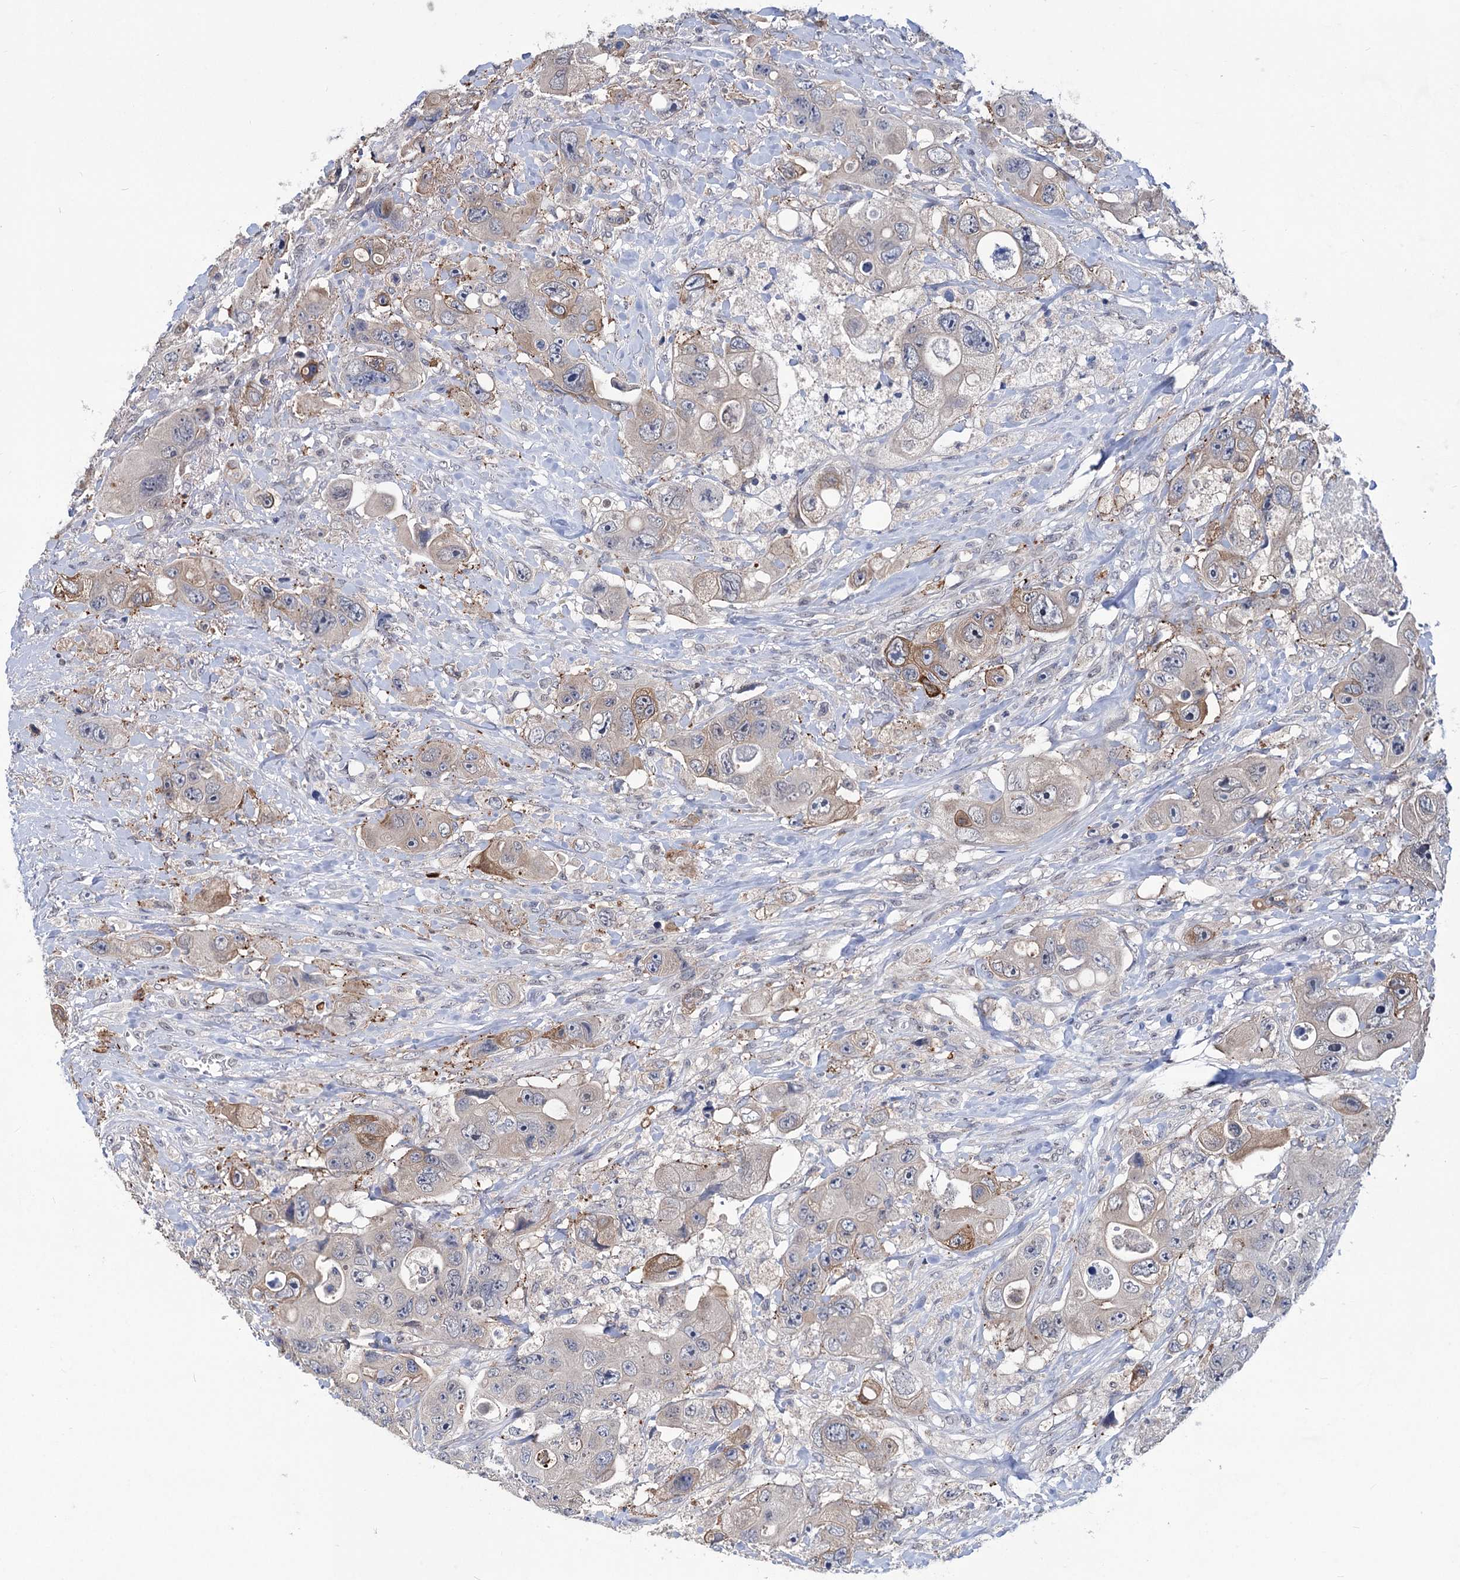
{"staining": {"intensity": "moderate", "quantity": "<25%", "location": "cytoplasmic/membranous"}, "tissue": "colorectal cancer", "cell_type": "Tumor cells", "image_type": "cancer", "snomed": [{"axis": "morphology", "description": "Adenocarcinoma, NOS"}, {"axis": "topography", "description": "Colon"}], "caption": "Colorectal cancer stained with a brown dye shows moderate cytoplasmic/membranous positive expression in about <25% of tumor cells.", "gene": "TTC17", "patient": {"sex": "female", "age": 46}}